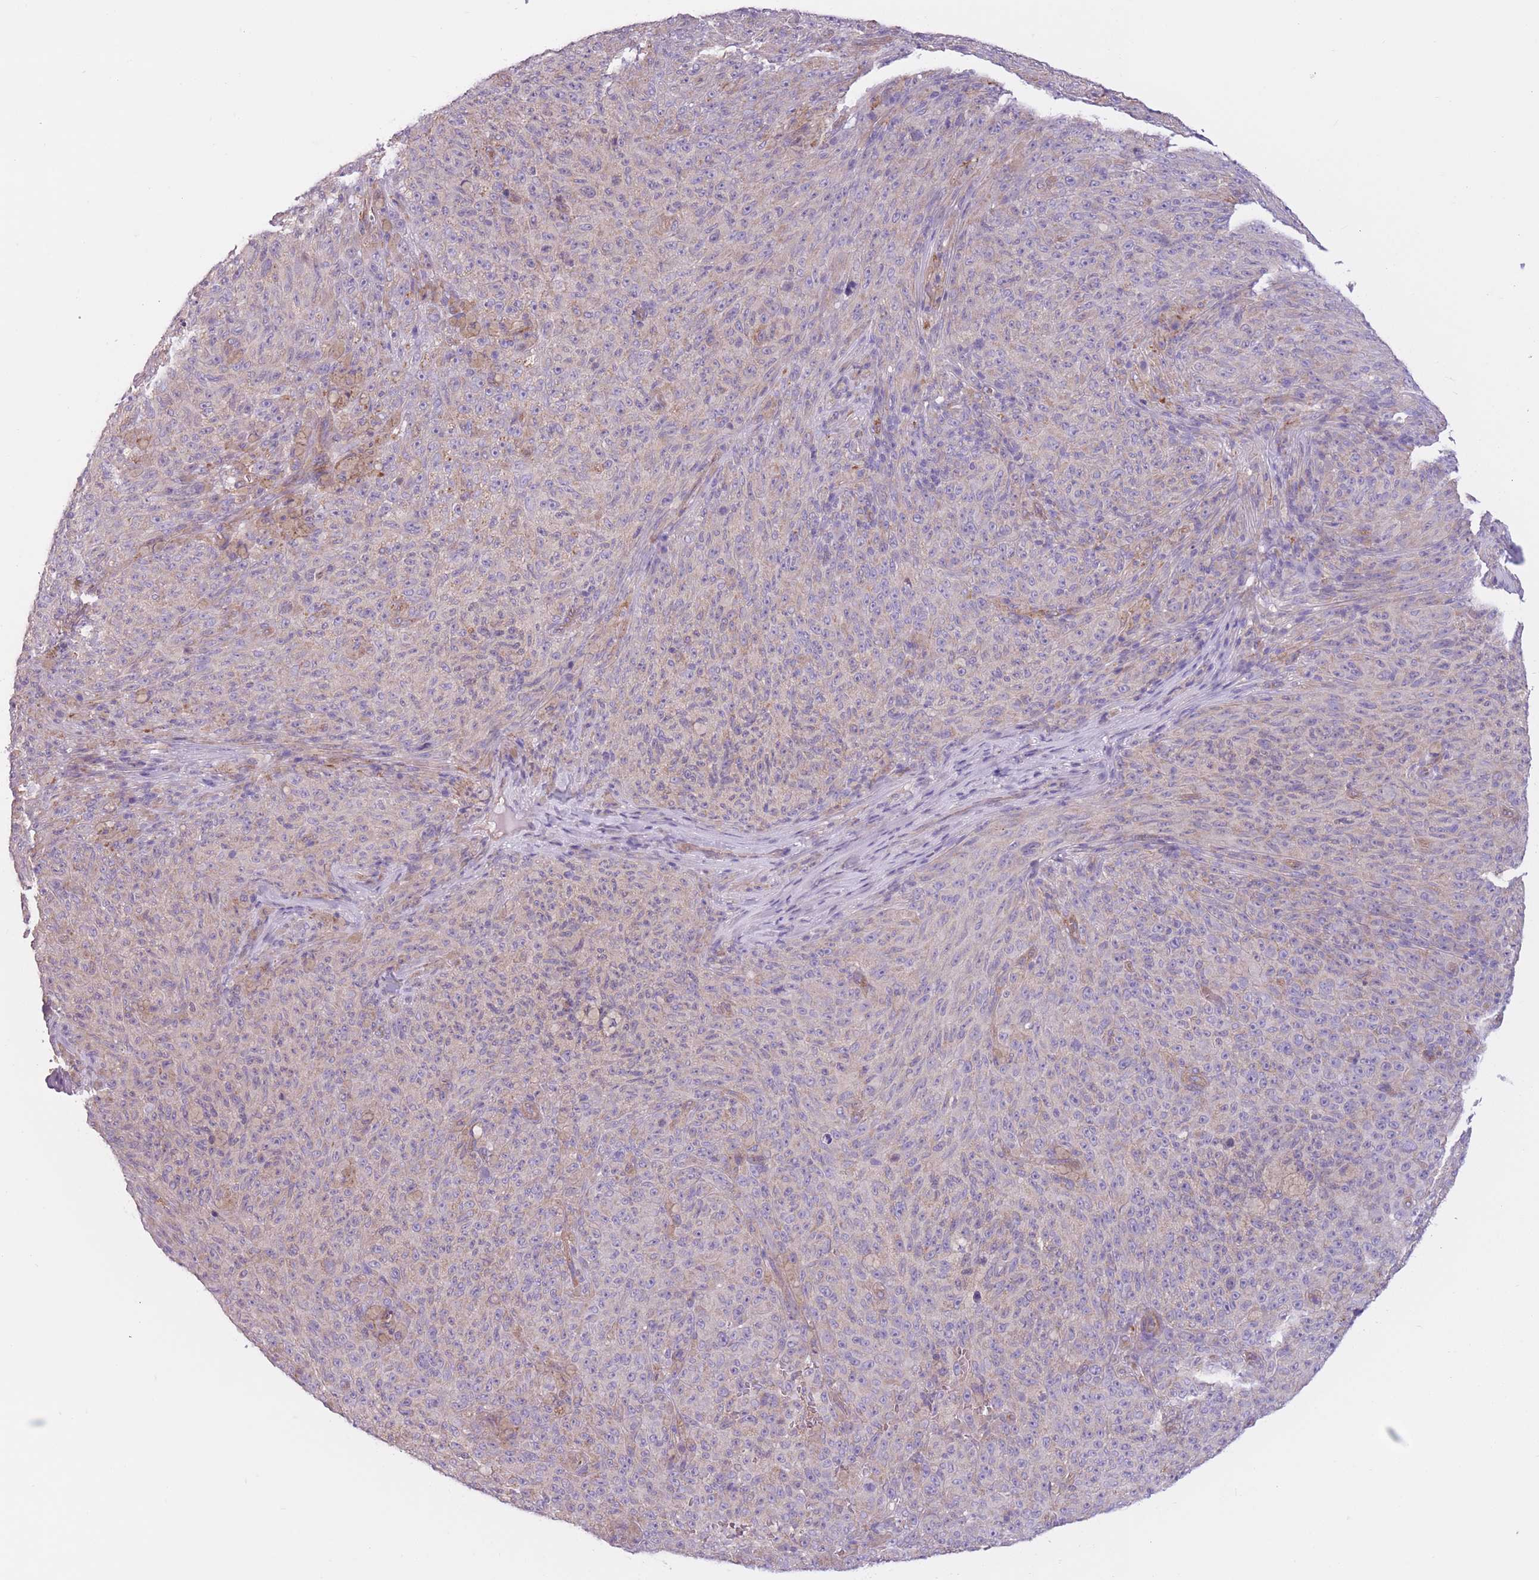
{"staining": {"intensity": "negative", "quantity": "none", "location": "none"}, "tissue": "melanoma", "cell_type": "Tumor cells", "image_type": "cancer", "snomed": [{"axis": "morphology", "description": "Malignant melanoma, NOS"}, {"axis": "topography", "description": "Skin"}], "caption": "The photomicrograph shows no significant positivity in tumor cells of melanoma. The staining is performed using DAB (3,3'-diaminobenzidine) brown chromogen with nuclei counter-stained in using hematoxylin.", "gene": "SERPINB3", "patient": {"sex": "female", "age": 82}}